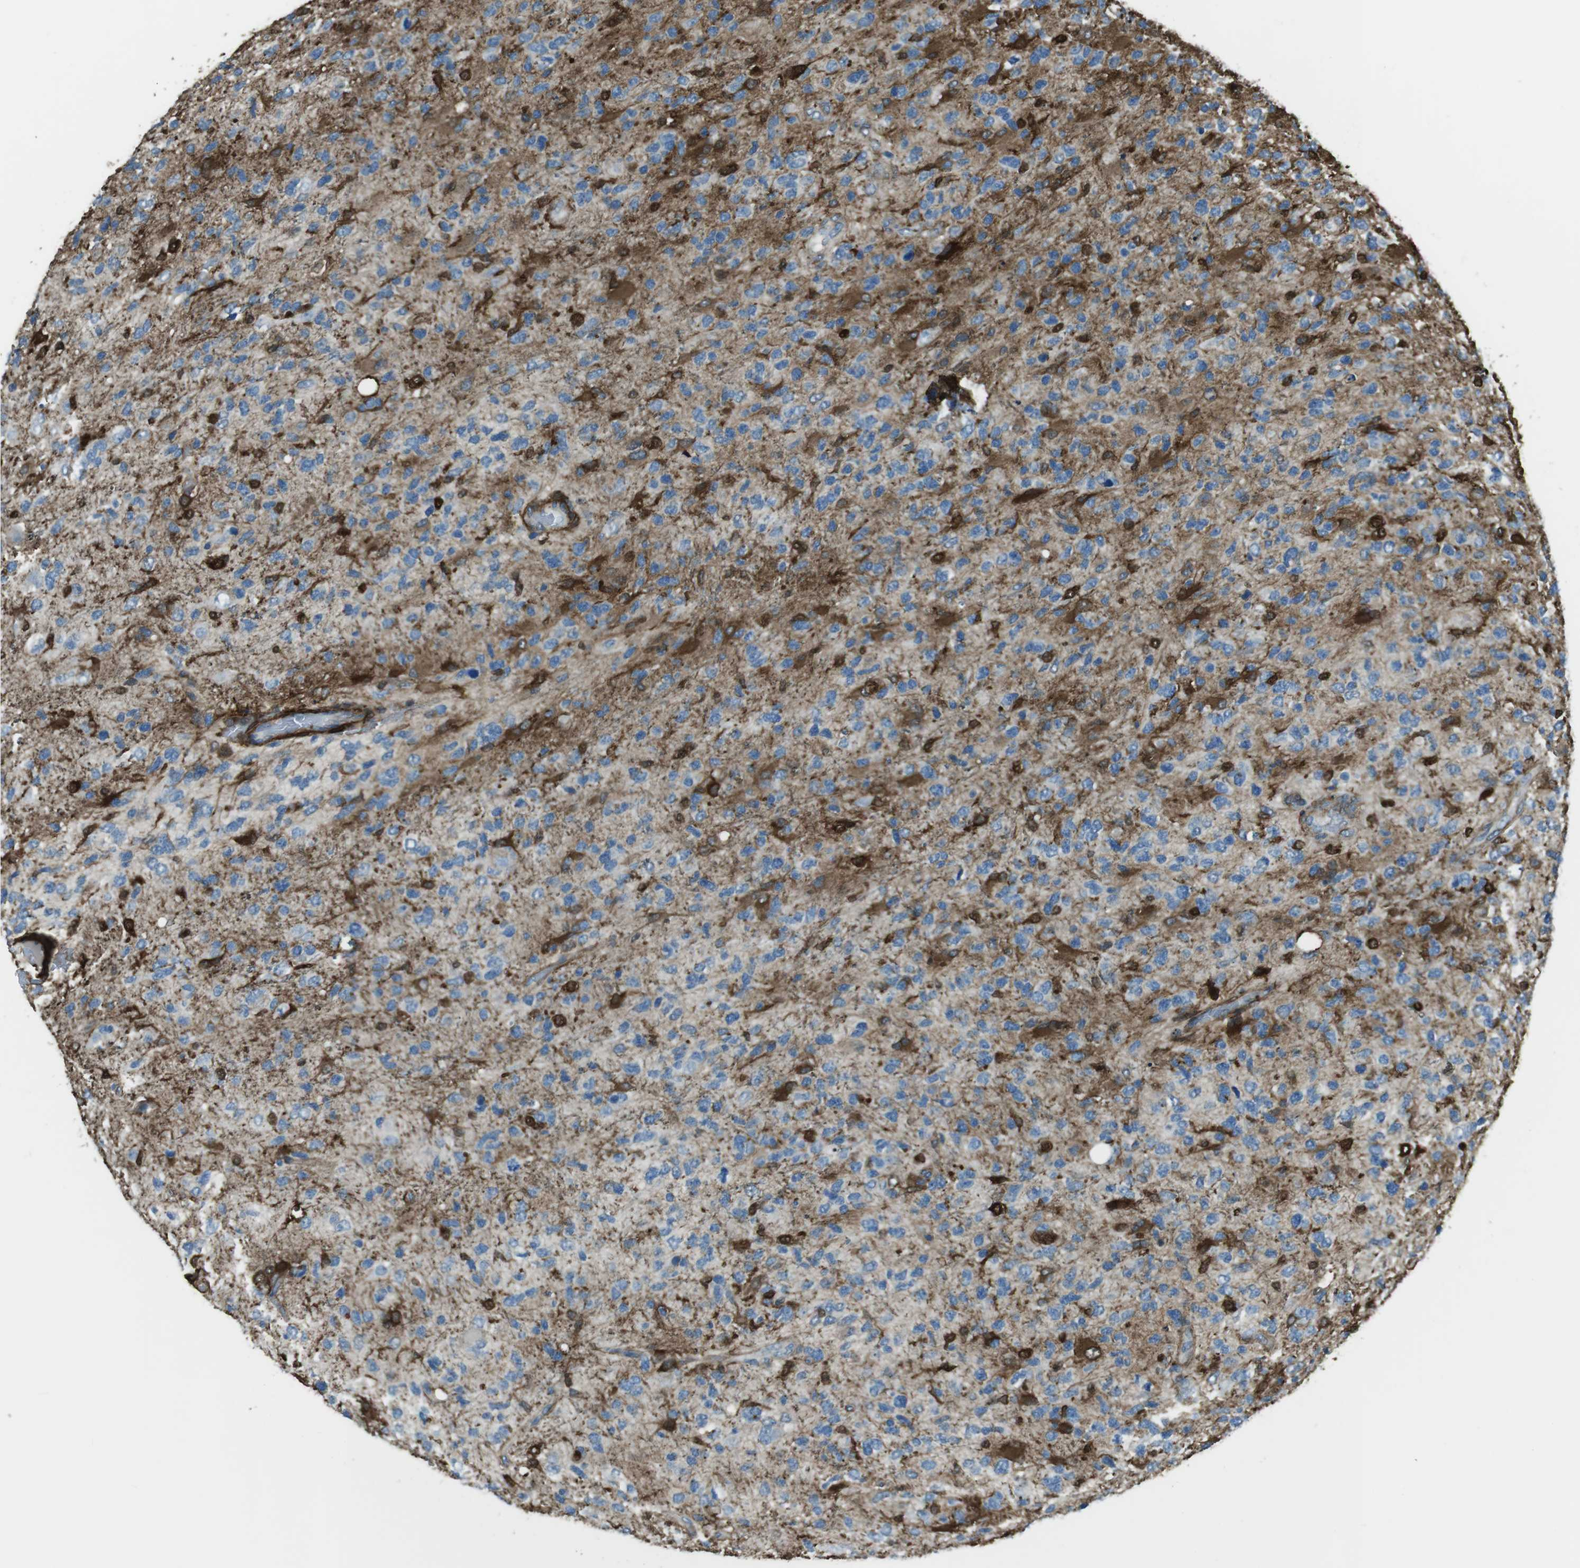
{"staining": {"intensity": "strong", "quantity": "25%-75%", "location": "cytoplasmic/membranous"}, "tissue": "glioma", "cell_type": "Tumor cells", "image_type": "cancer", "snomed": [{"axis": "morphology", "description": "Glioma, malignant, High grade"}, {"axis": "topography", "description": "Brain"}], "caption": "Immunohistochemical staining of human malignant glioma (high-grade) exhibits strong cytoplasmic/membranous protein positivity in about 25%-75% of tumor cells.", "gene": "SFT2D1", "patient": {"sex": "female", "age": 58}}